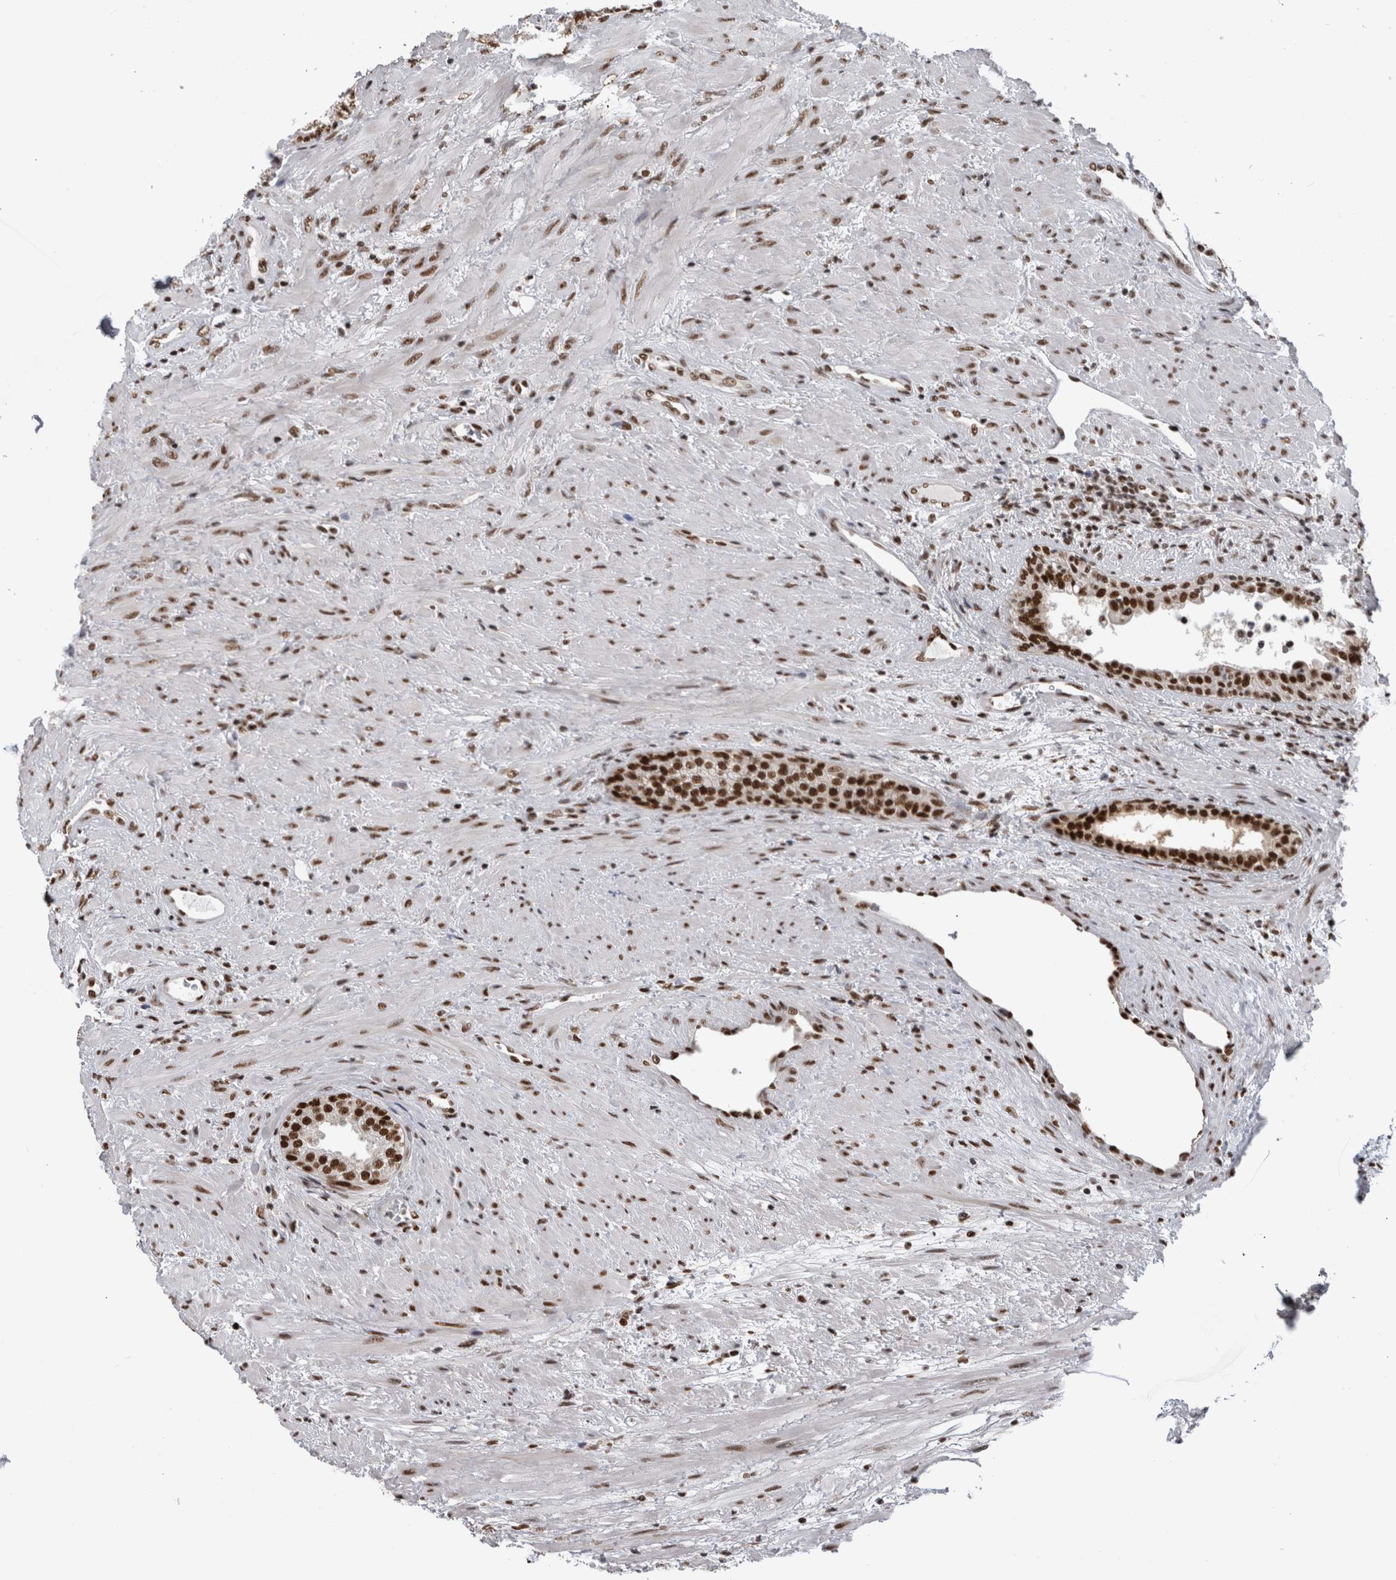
{"staining": {"intensity": "strong", "quantity": ">75%", "location": "nuclear"}, "tissue": "prostate", "cell_type": "Glandular cells", "image_type": "normal", "snomed": [{"axis": "morphology", "description": "Normal tissue, NOS"}, {"axis": "topography", "description": "Prostate"}], "caption": "Brown immunohistochemical staining in unremarkable prostate exhibits strong nuclear expression in approximately >75% of glandular cells. (IHC, brightfield microscopy, high magnification).", "gene": "ZSCAN2", "patient": {"sex": "male", "age": 76}}